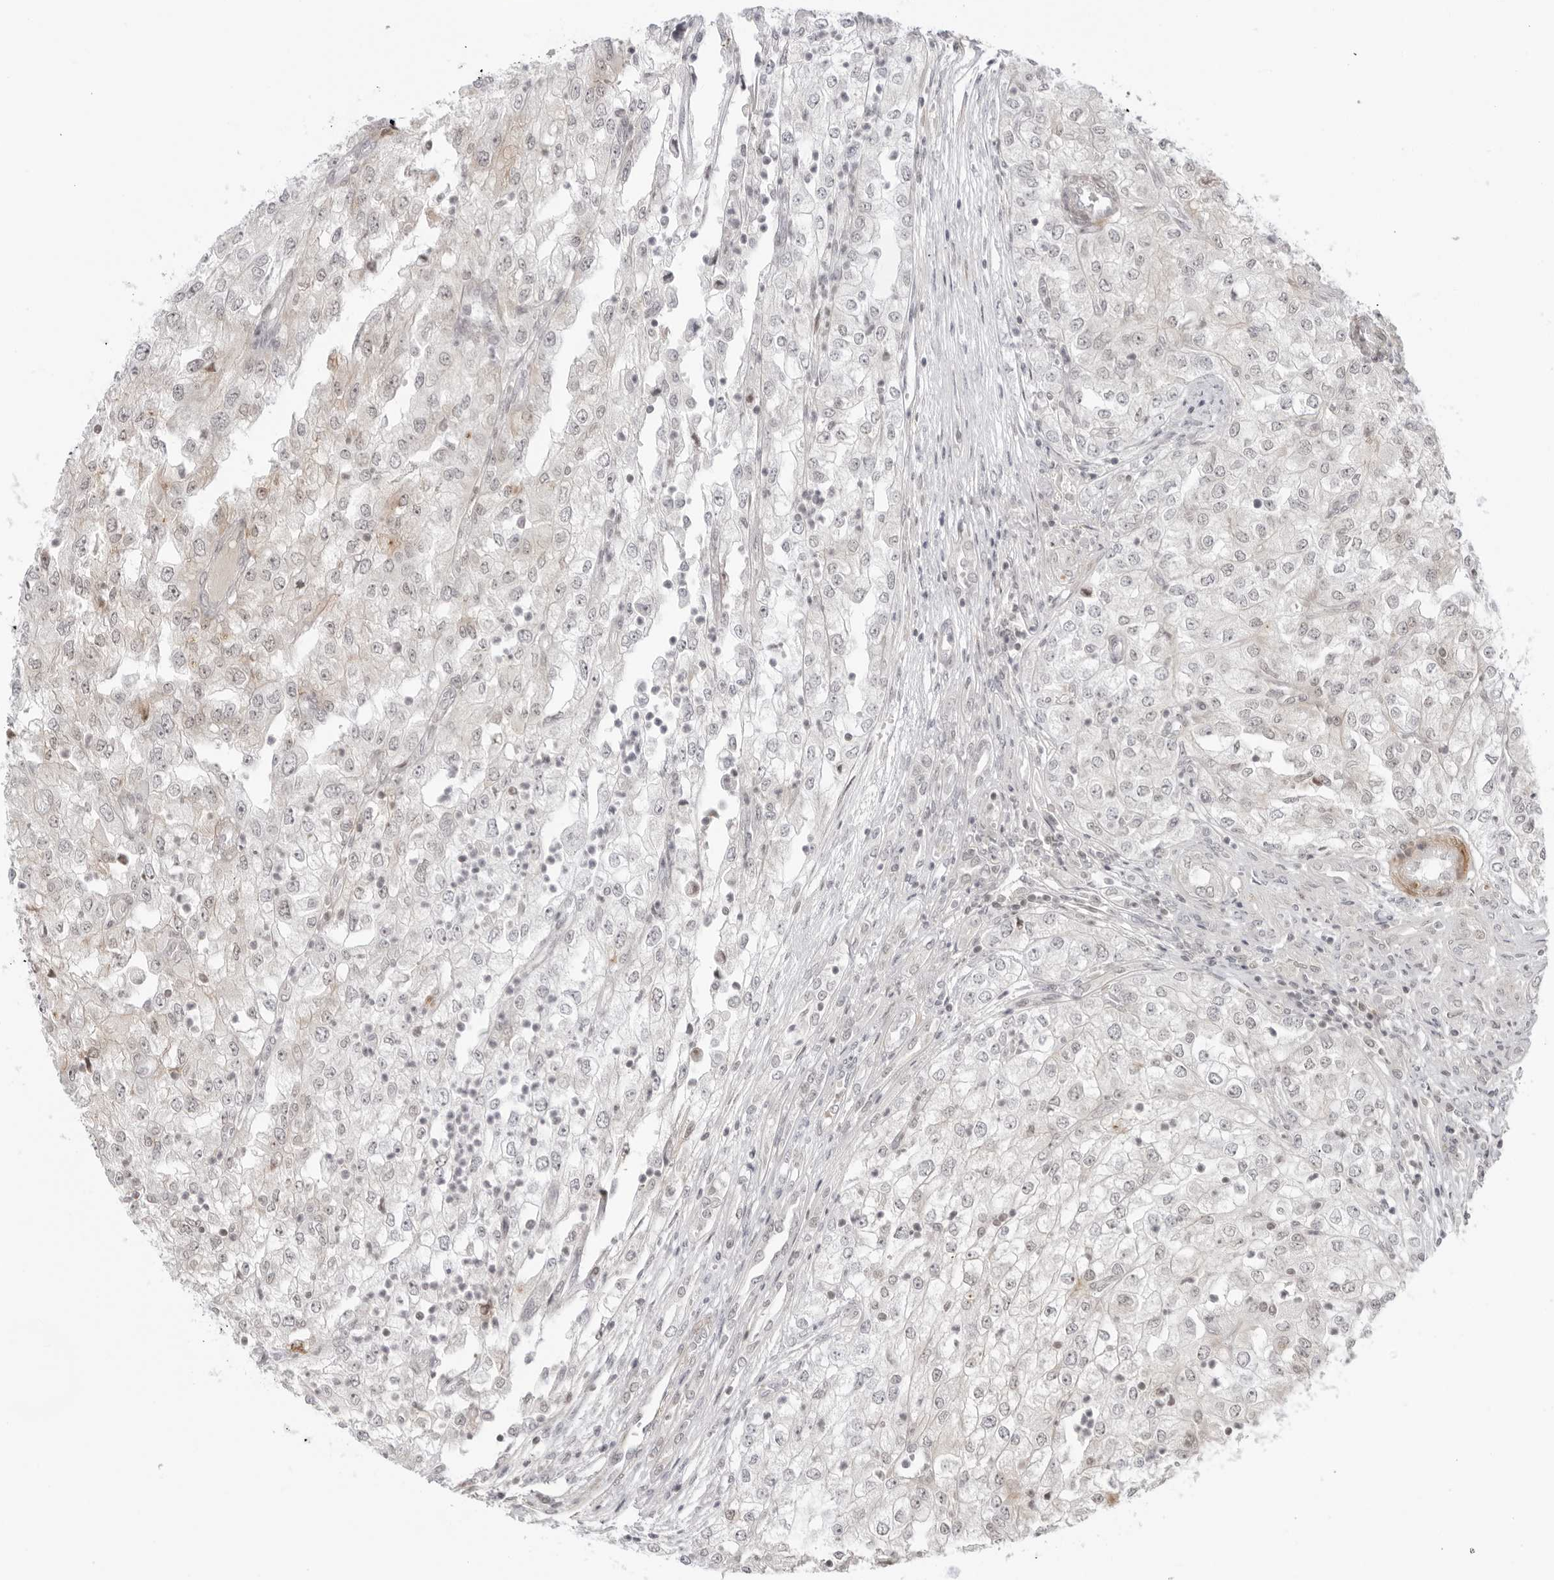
{"staining": {"intensity": "negative", "quantity": "none", "location": "none"}, "tissue": "renal cancer", "cell_type": "Tumor cells", "image_type": "cancer", "snomed": [{"axis": "morphology", "description": "Adenocarcinoma, NOS"}, {"axis": "topography", "description": "Kidney"}], "caption": "An immunohistochemistry micrograph of adenocarcinoma (renal) is shown. There is no staining in tumor cells of adenocarcinoma (renal).", "gene": "RNF146", "patient": {"sex": "female", "age": 54}}